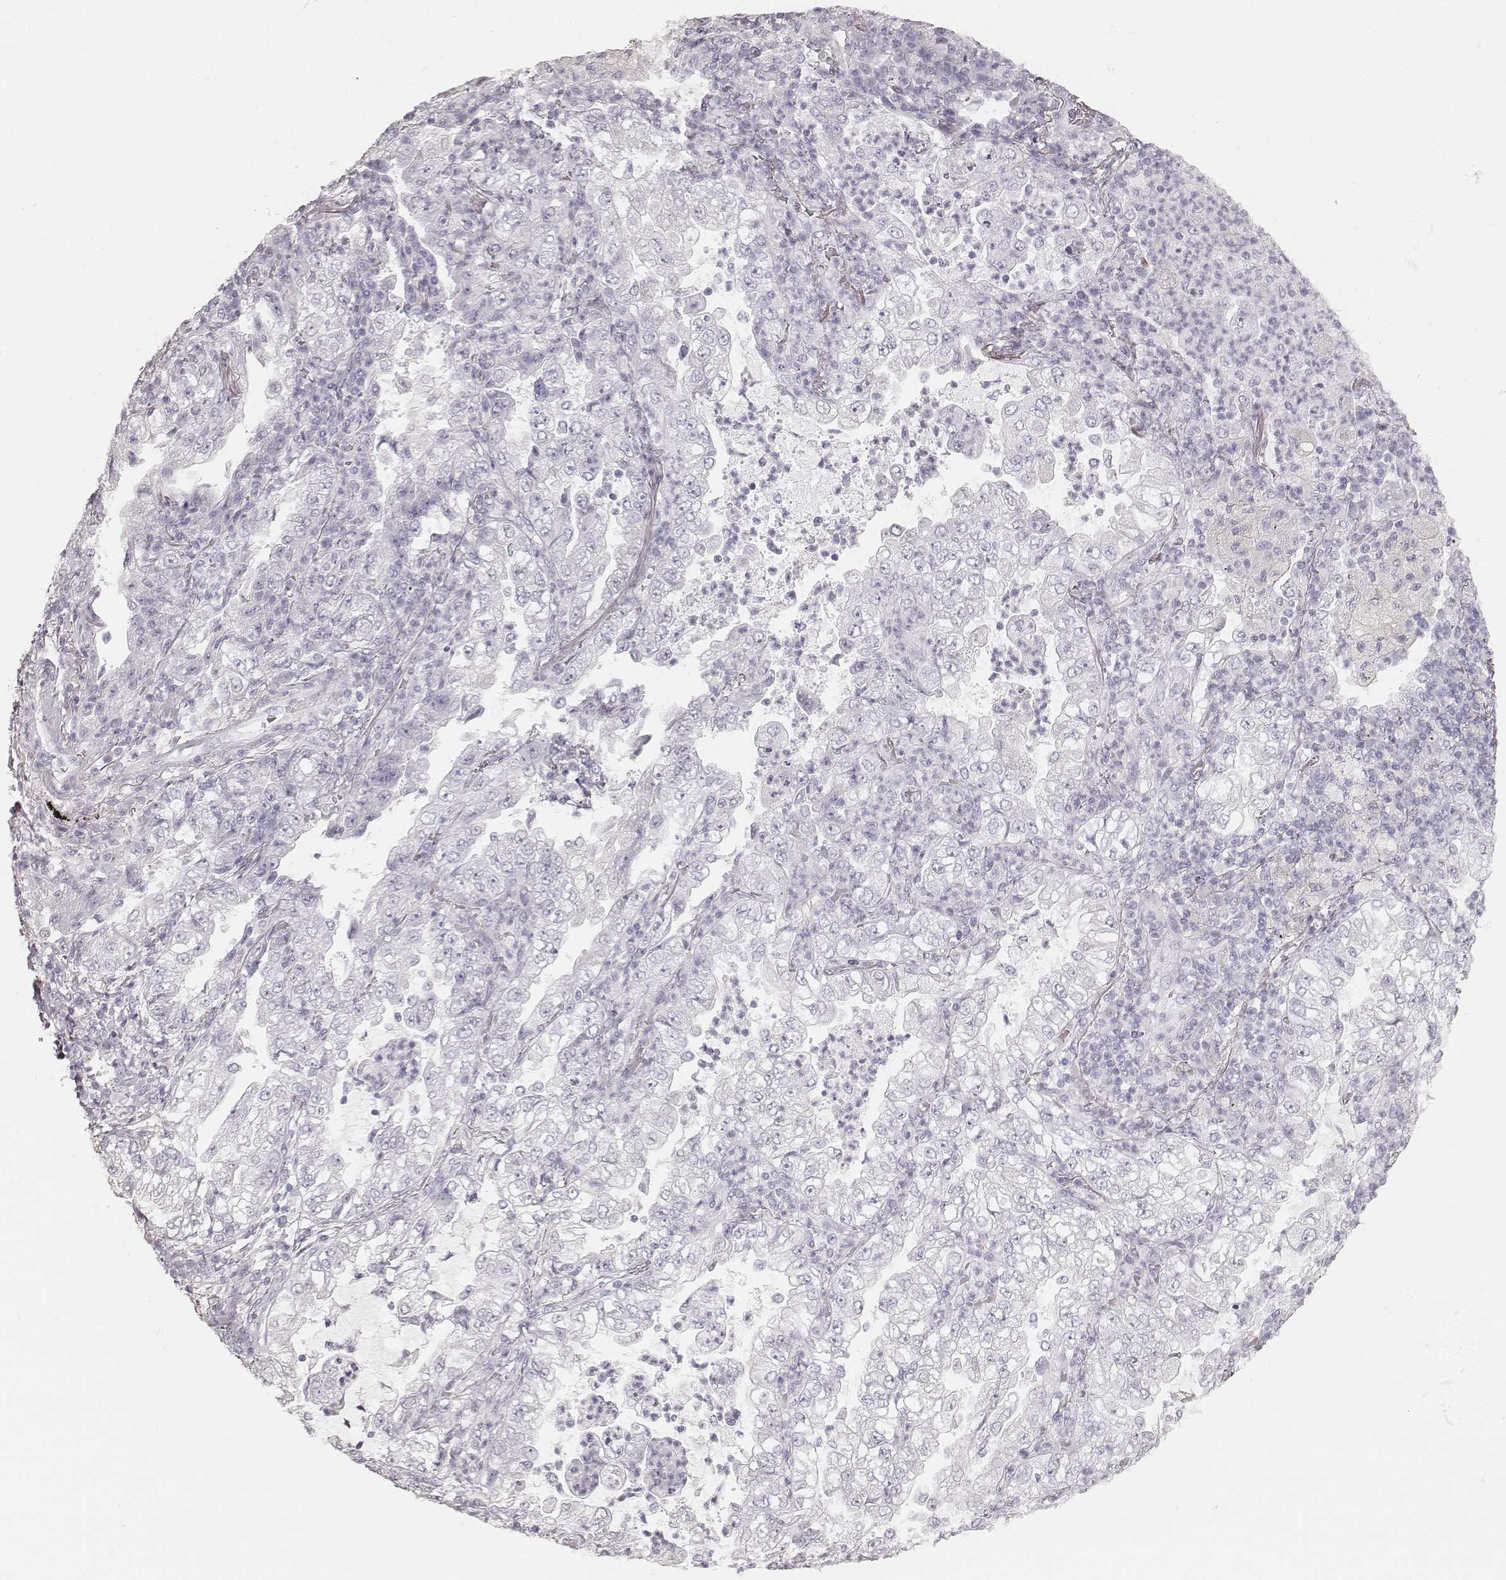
{"staining": {"intensity": "negative", "quantity": "none", "location": "none"}, "tissue": "lung cancer", "cell_type": "Tumor cells", "image_type": "cancer", "snomed": [{"axis": "morphology", "description": "Adenocarcinoma, NOS"}, {"axis": "topography", "description": "Lung"}], "caption": "Photomicrograph shows no protein positivity in tumor cells of lung adenocarcinoma tissue.", "gene": "KRT34", "patient": {"sex": "female", "age": 73}}